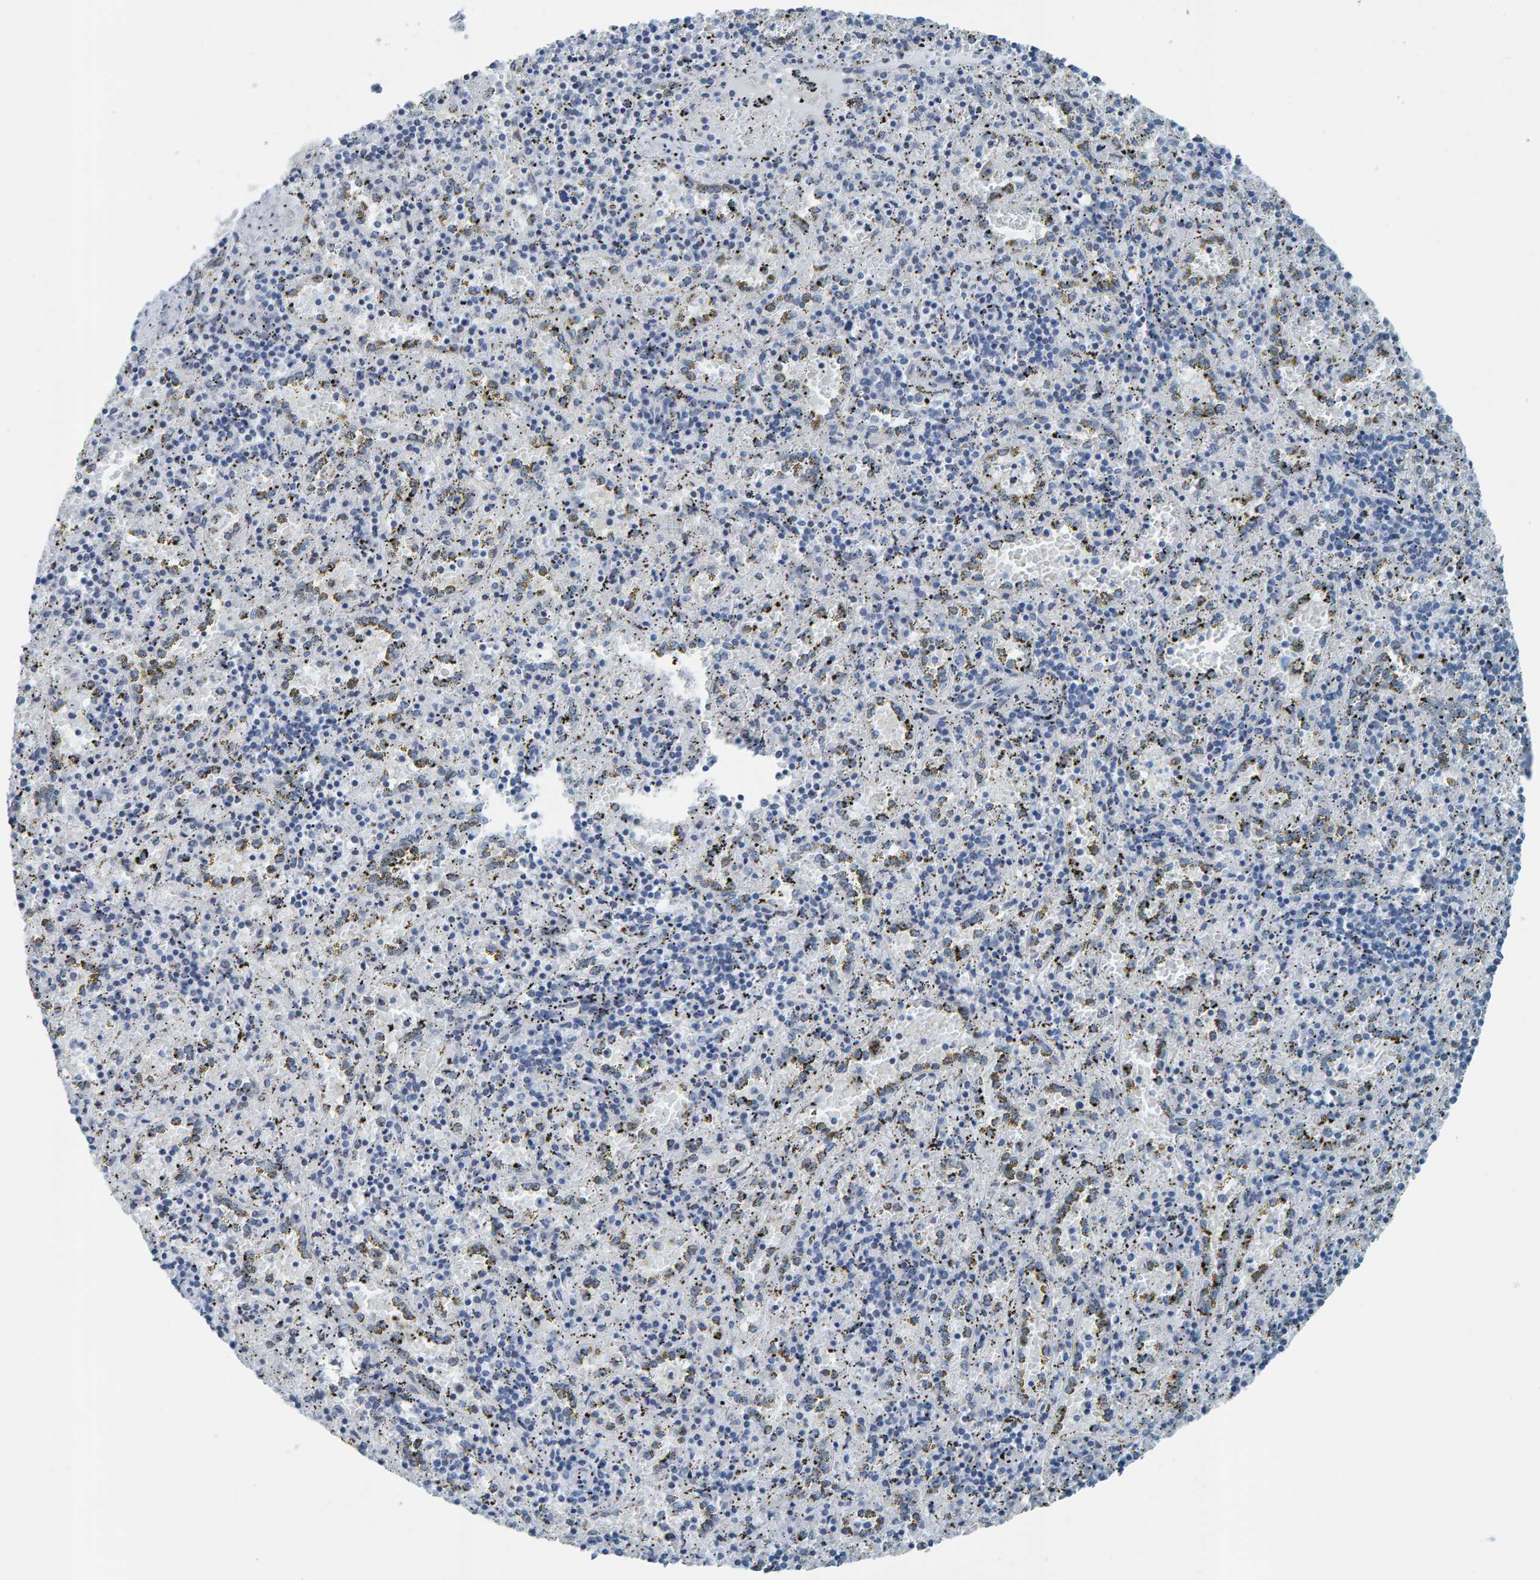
{"staining": {"intensity": "weak", "quantity": "<25%", "location": "cytoplasmic/membranous"}, "tissue": "spleen", "cell_type": "Cells in red pulp", "image_type": "normal", "snomed": [{"axis": "morphology", "description": "Normal tissue, NOS"}, {"axis": "topography", "description": "Spleen"}], "caption": "Histopathology image shows no significant protein positivity in cells in red pulp of benign spleen.", "gene": "CNP", "patient": {"sex": "male", "age": 11}}